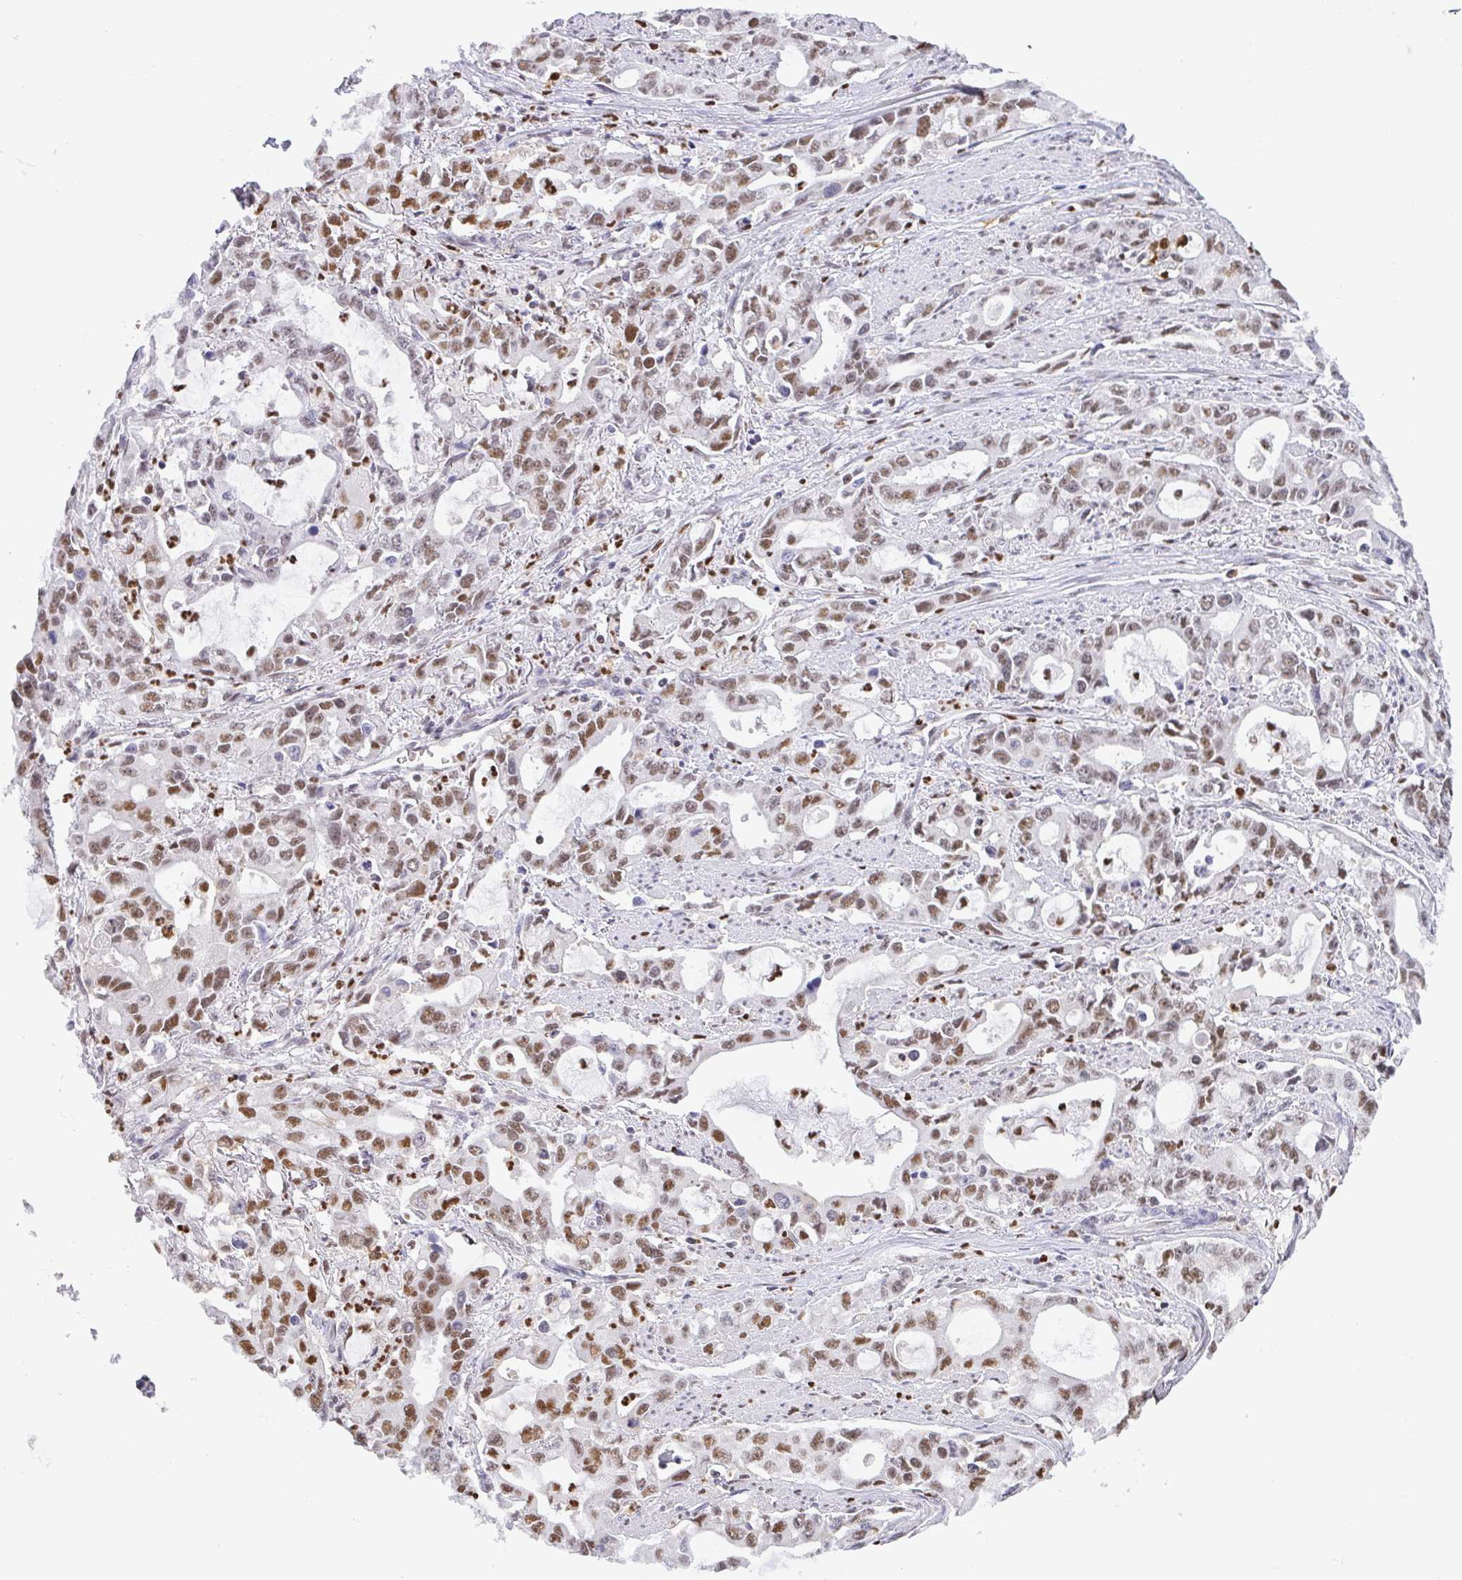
{"staining": {"intensity": "moderate", "quantity": "25%-75%", "location": "nuclear"}, "tissue": "stomach cancer", "cell_type": "Tumor cells", "image_type": "cancer", "snomed": [{"axis": "morphology", "description": "Adenocarcinoma, NOS"}, {"axis": "topography", "description": "Stomach, upper"}], "caption": "IHC of stomach adenocarcinoma displays medium levels of moderate nuclear staining in about 25%-75% of tumor cells.", "gene": "BBX", "patient": {"sex": "male", "age": 85}}